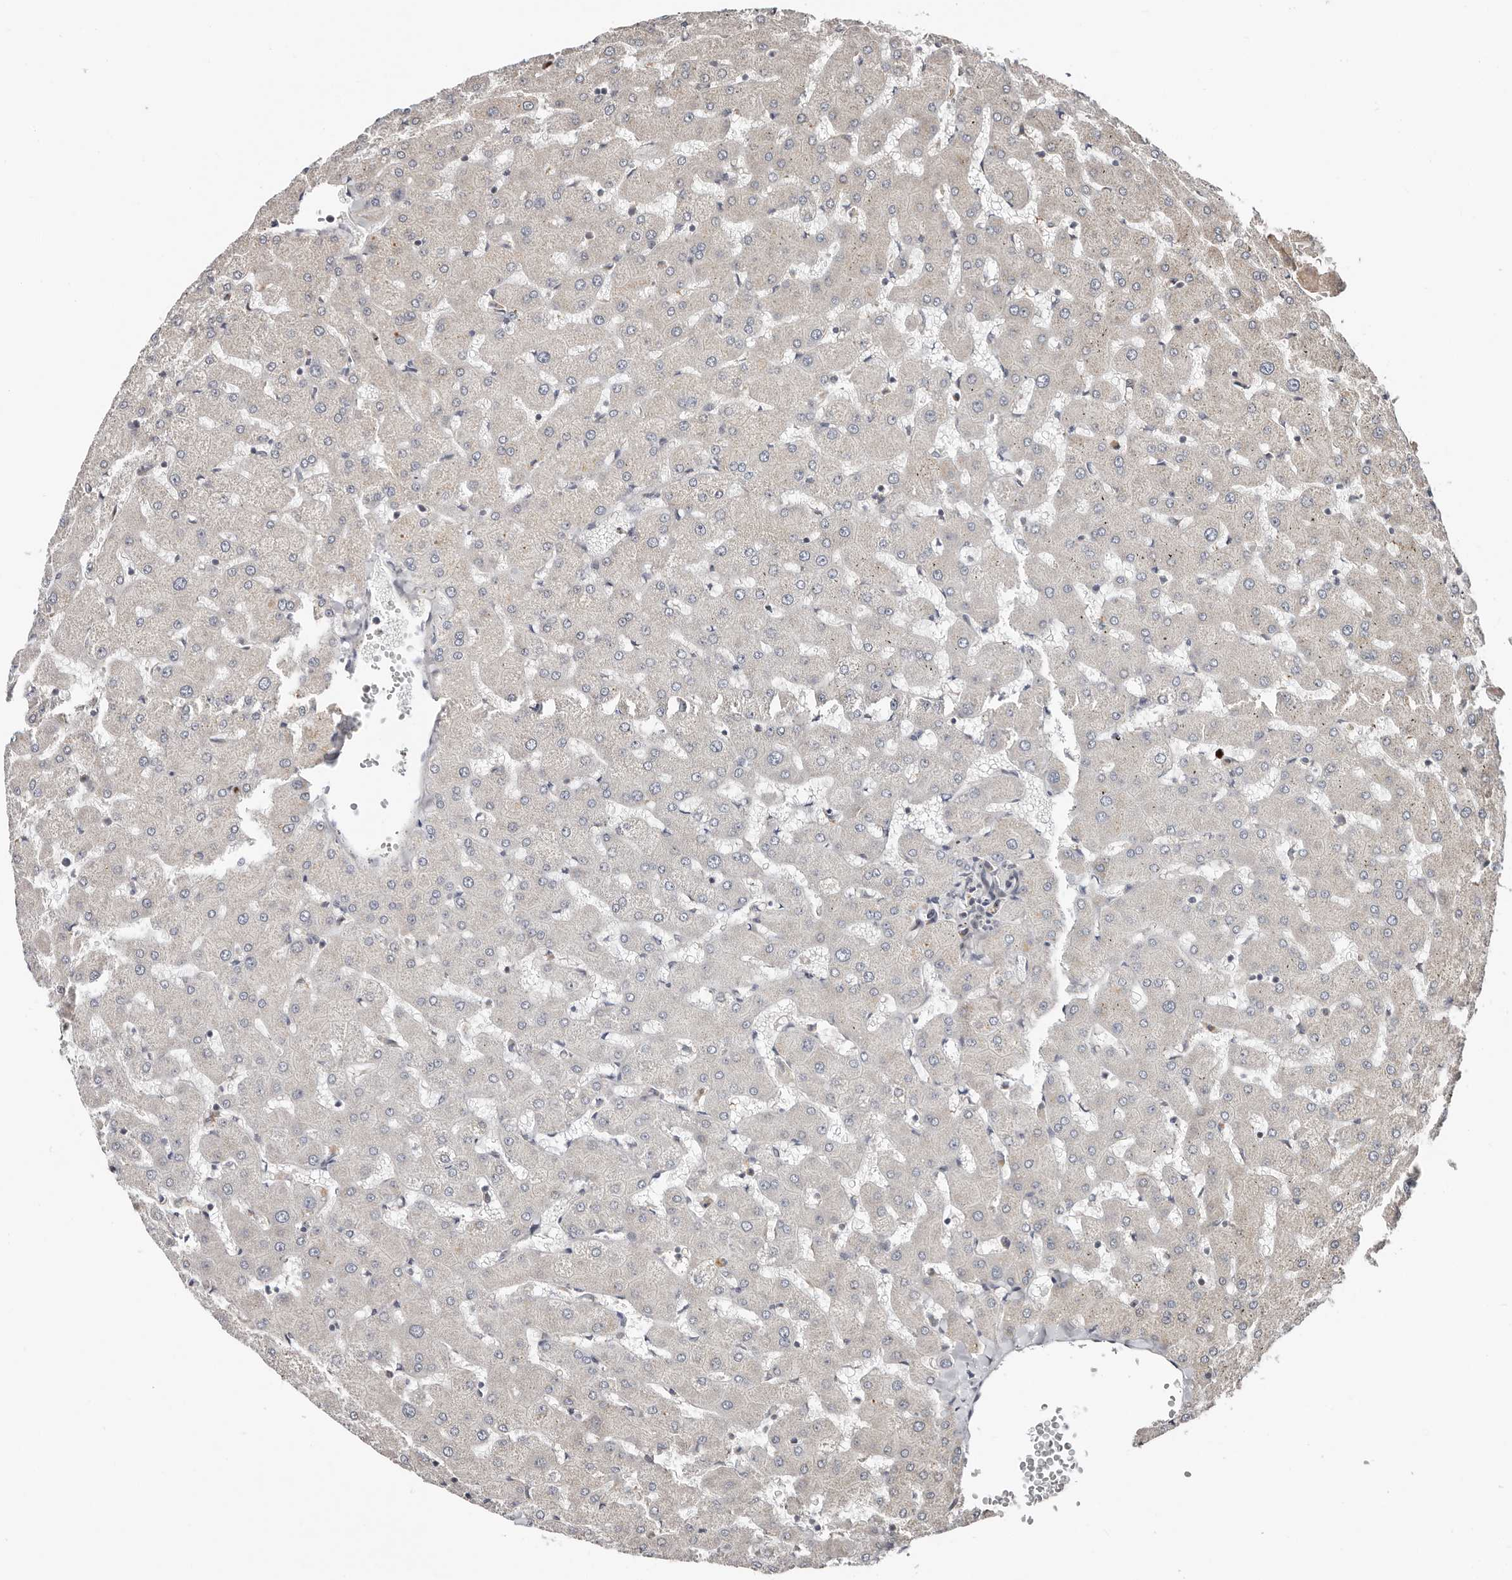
{"staining": {"intensity": "negative", "quantity": "none", "location": "none"}, "tissue": "liver", "cell_type": "Cholangiocytes", "image_type": "normal", "snomed": [{"axis": "morphology", "description": "Normal tissue, NOS"}, {"axis": "topography", "description": "Liver"}], "caption": "DAB immunohistochemical staining of unremarkable human liver shows no significant positivity in cholangiocytes.", "gene": "SMYD4", "patient": {"sex": "female", "age": 63}}